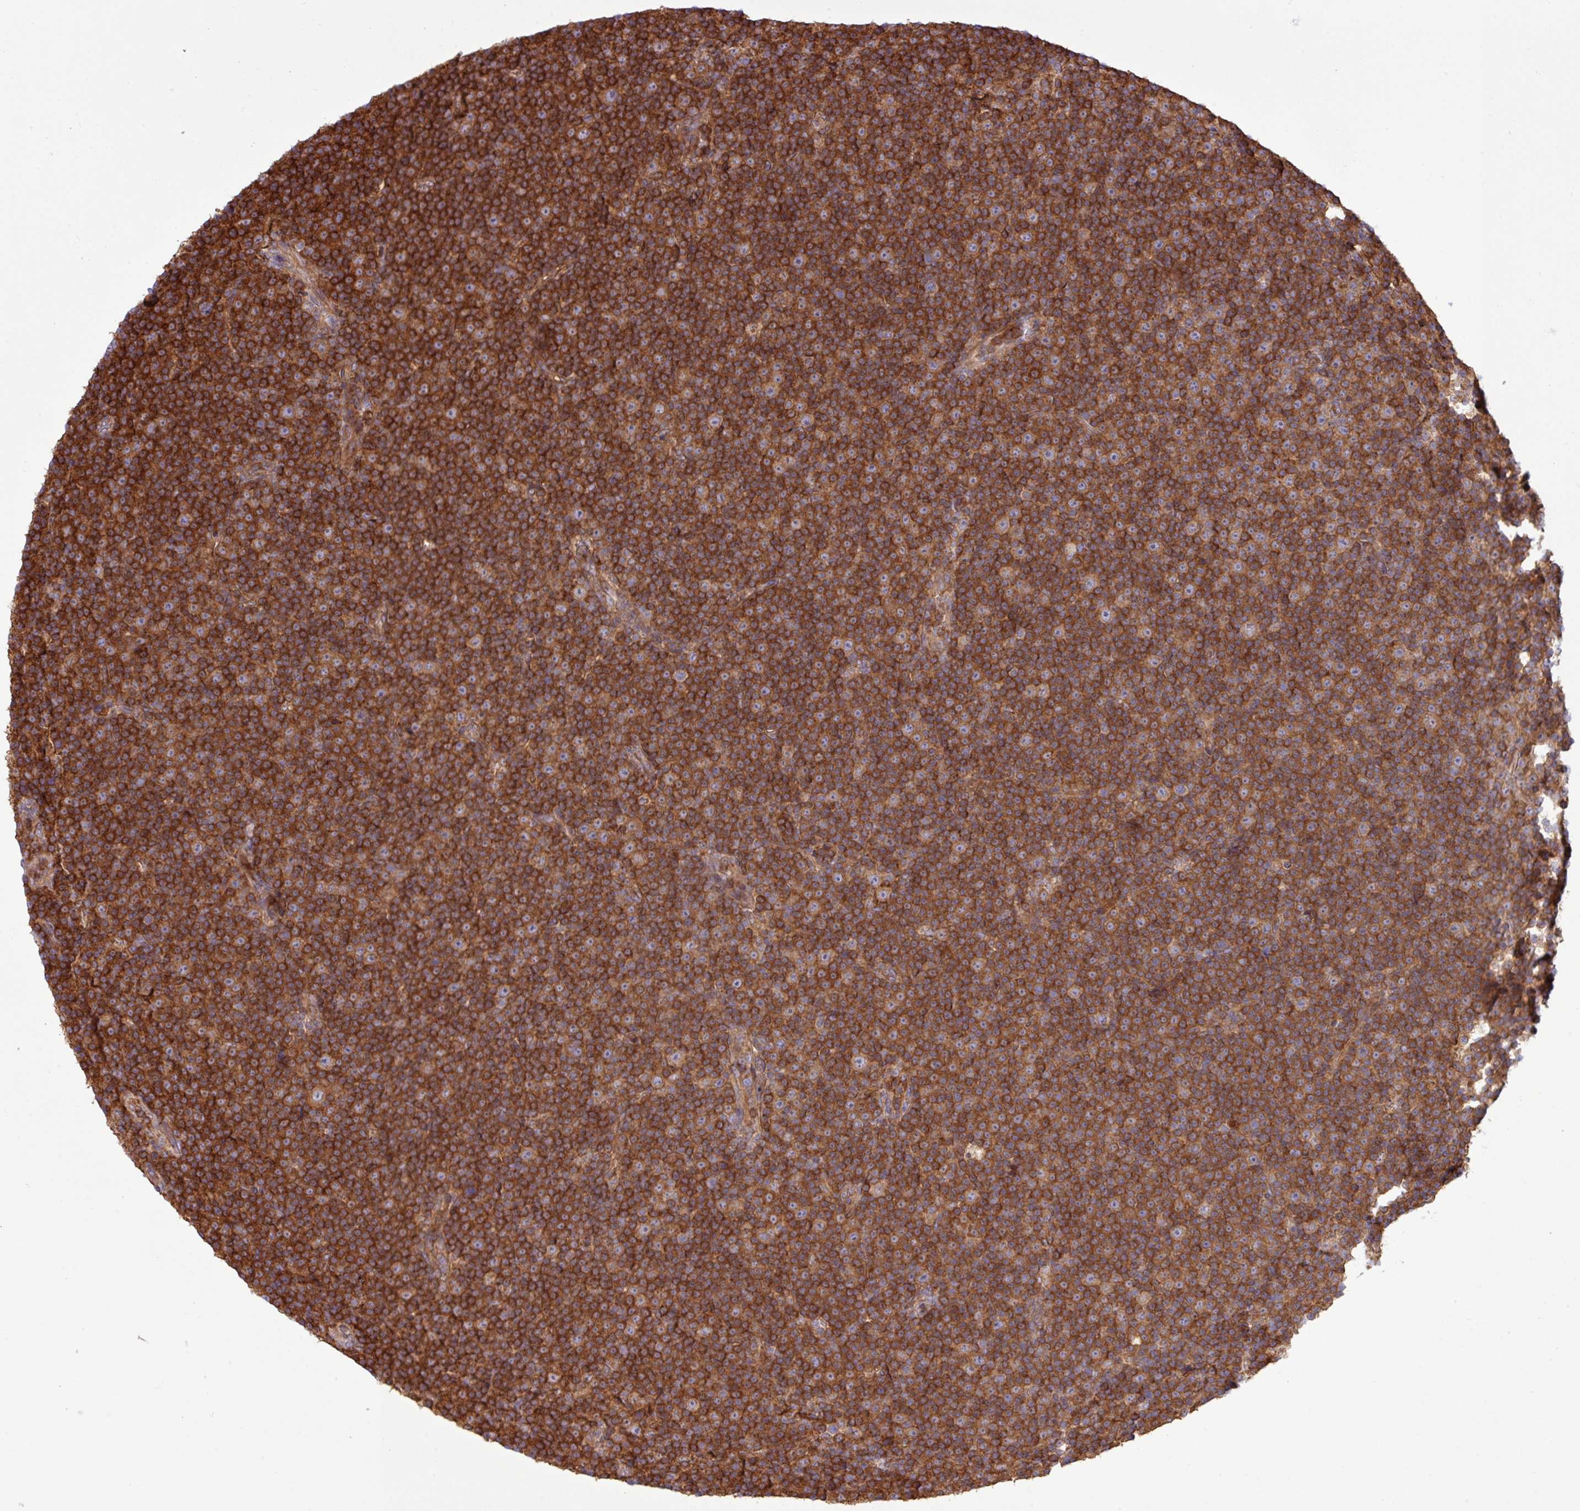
{"staining": {"intensity": "strong", "quantity": ">75%", "location": "cytoplasmic/membranous"}, "tissue": "lymphoma", "cell_type": "Tumor cells", "image_type": "cancer", "snomed": [{"axis": "morphology", "description": "Malignant lymphoma, non-Hodgkin's type, Low grade"}, {"axis": "topography", "description": "Lymph node"}], "caption": "A brown stain labels strong cytoplasmic/membranous staining of a protein in human lymphoma tumor cells.", "gene": "RAB19", "patient": {"sex": "female", "age": 67}}